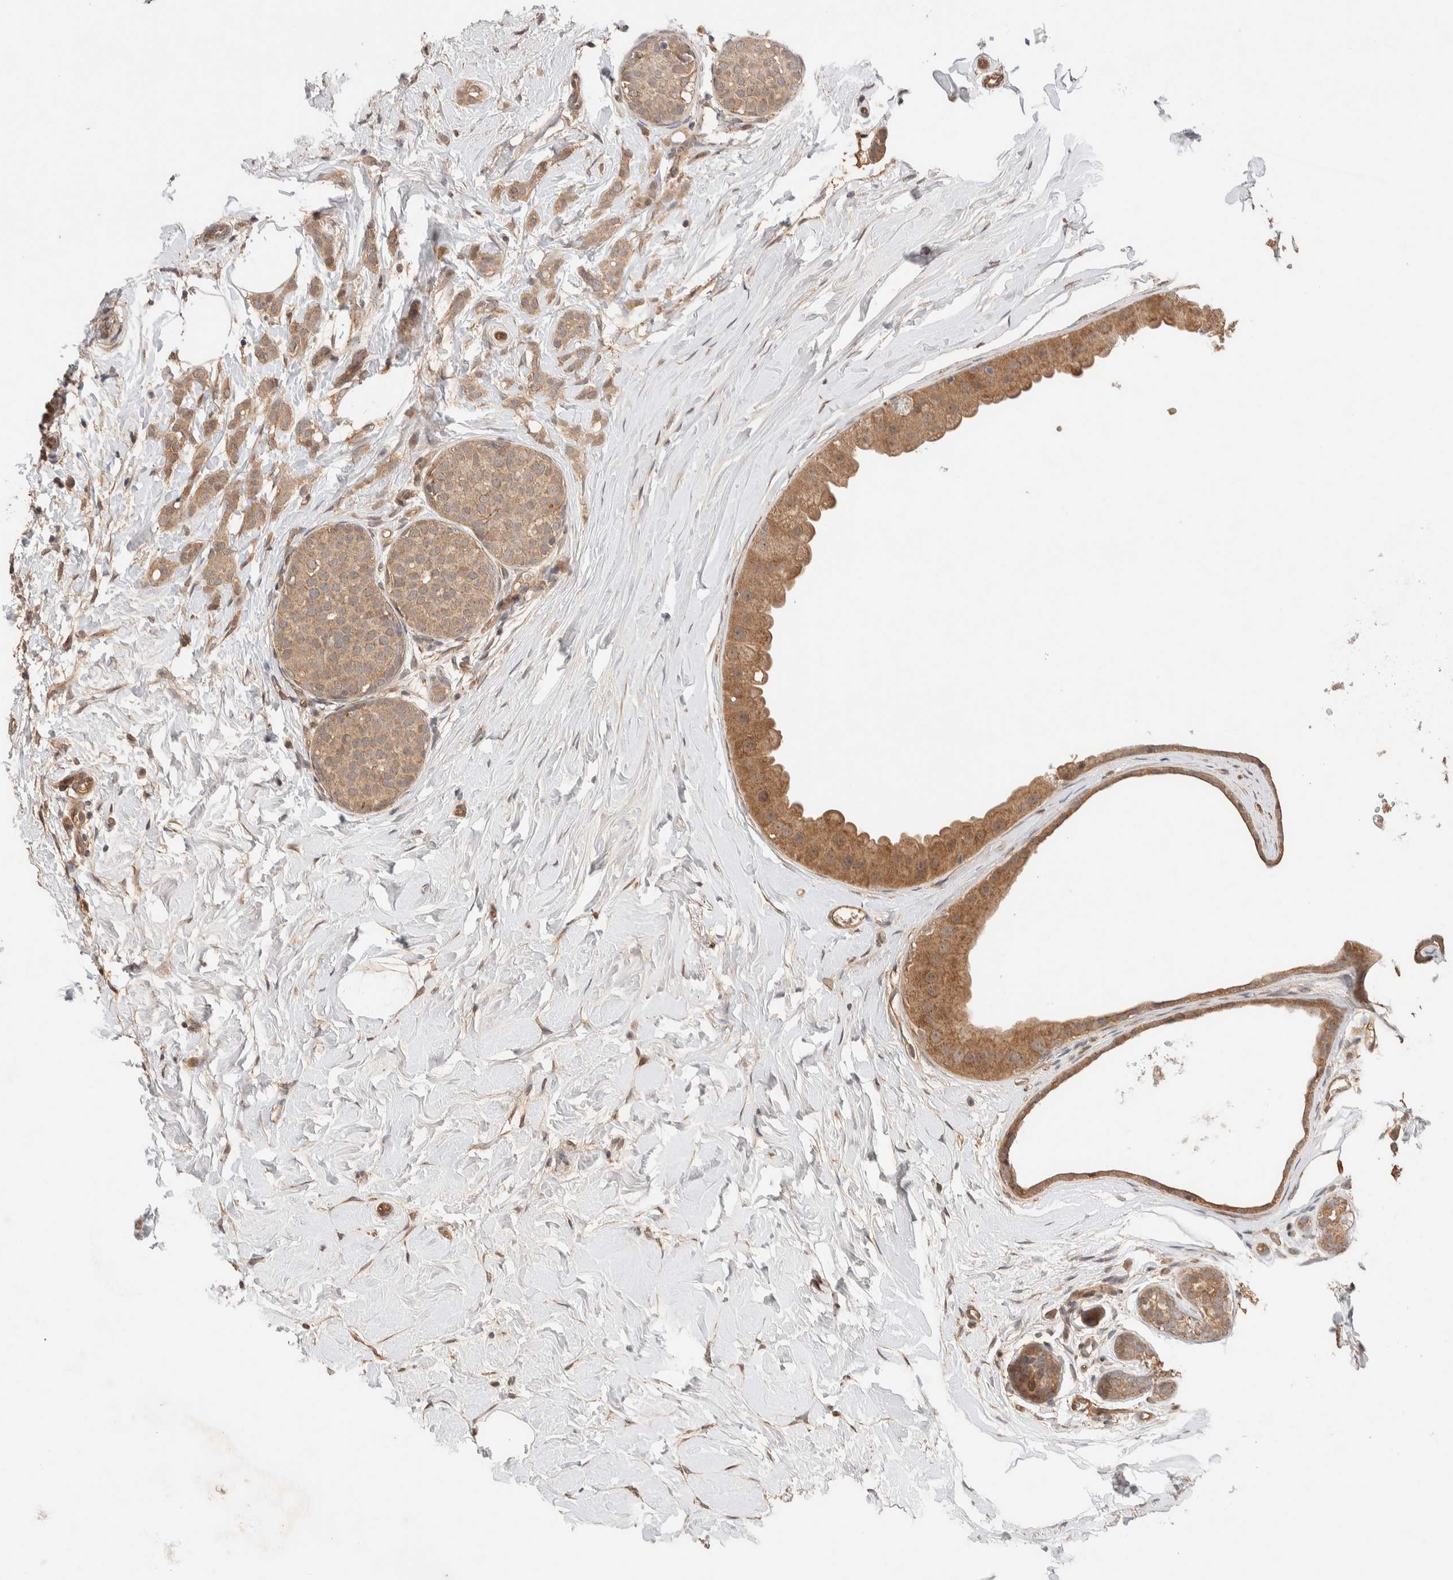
{"staining": {"intensity": "moderate", "quantity": ">75%", "location": "cytoplasmic/membranous"}, "tissue": "breast cancer", "cell_type": "Tumor cells", "image_type": "cancer", "snomed": [{"axis": "morphology", "description": "Lobular carcinoma, in situ"}, {"axis": "morphology", "description": "Lobular carcinoma"}, {"axis": "topography", "description": "Breast"}], "caption": "Immunohistochemistry (IHC) of human lobular carcinoma in situ (breast) exhibits medium levels of moderate cytoplasmic/membranous expression in approximately >75% of tumor cells. The staining was performed using DAB, with brown indicating positive protein expression. Nuclei are stained blue with hematoxylin.", "gene": "PRDM15", "patient": {"sex": "female", "age": 41}}